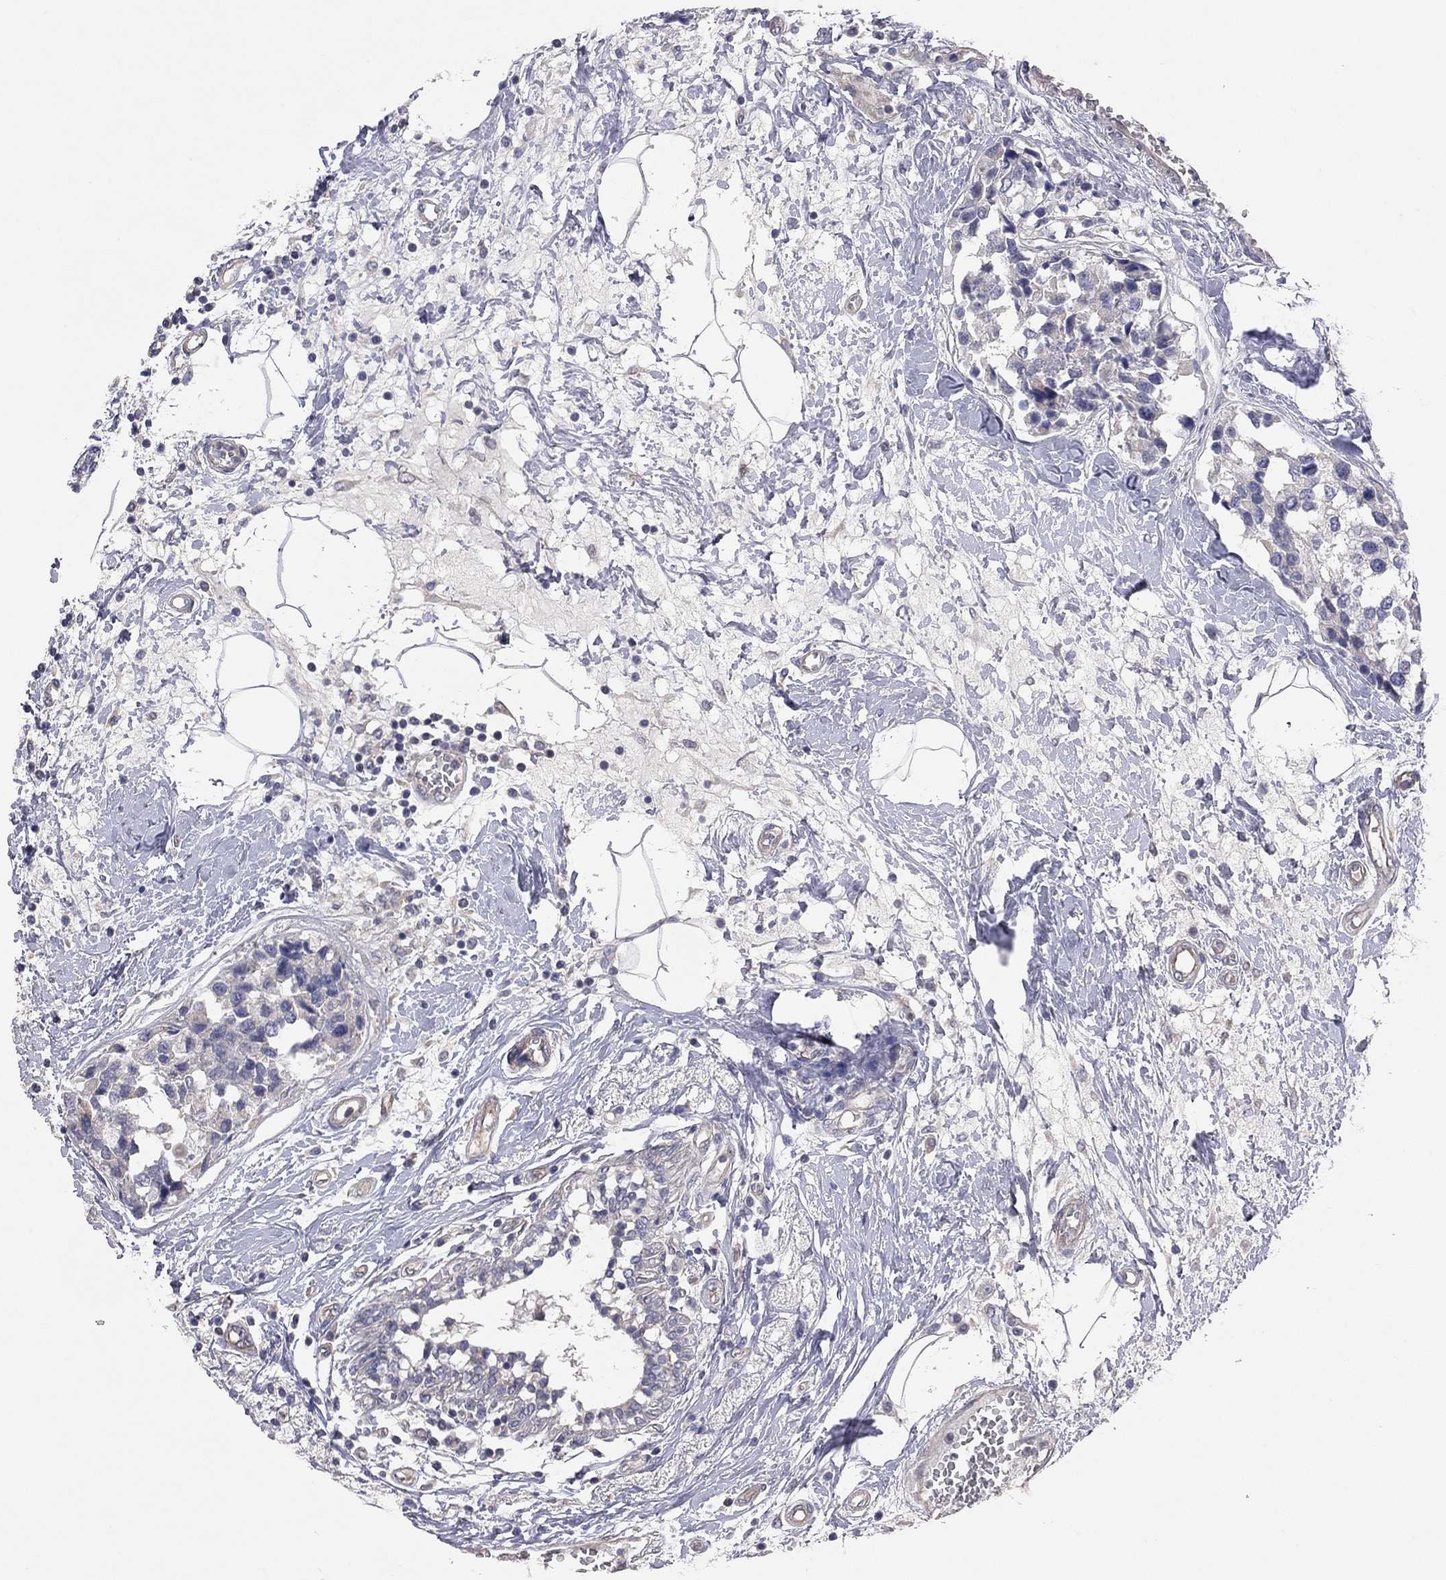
{"staining": {"intensity": "weak", "quantity": "<25%", "location": "cytoplasmic/membranous"}, "tissue": "breast cancer", "cell_type": "Tumor cells", "image_type": "cancer", "snomed": [{"axis": "morphology", "description": "Lobular carcinoma"}, {"axis": "topography", "description": "Breast"}], "caption": "DAB (3,3'-diaminobenzidine) immunohistochemical staining of breast cancer (lobular carcinoma) displays no significant expression in tumor cells.", "gene": "KCNB1", "patient": {"sex": "female", "age": 59}}